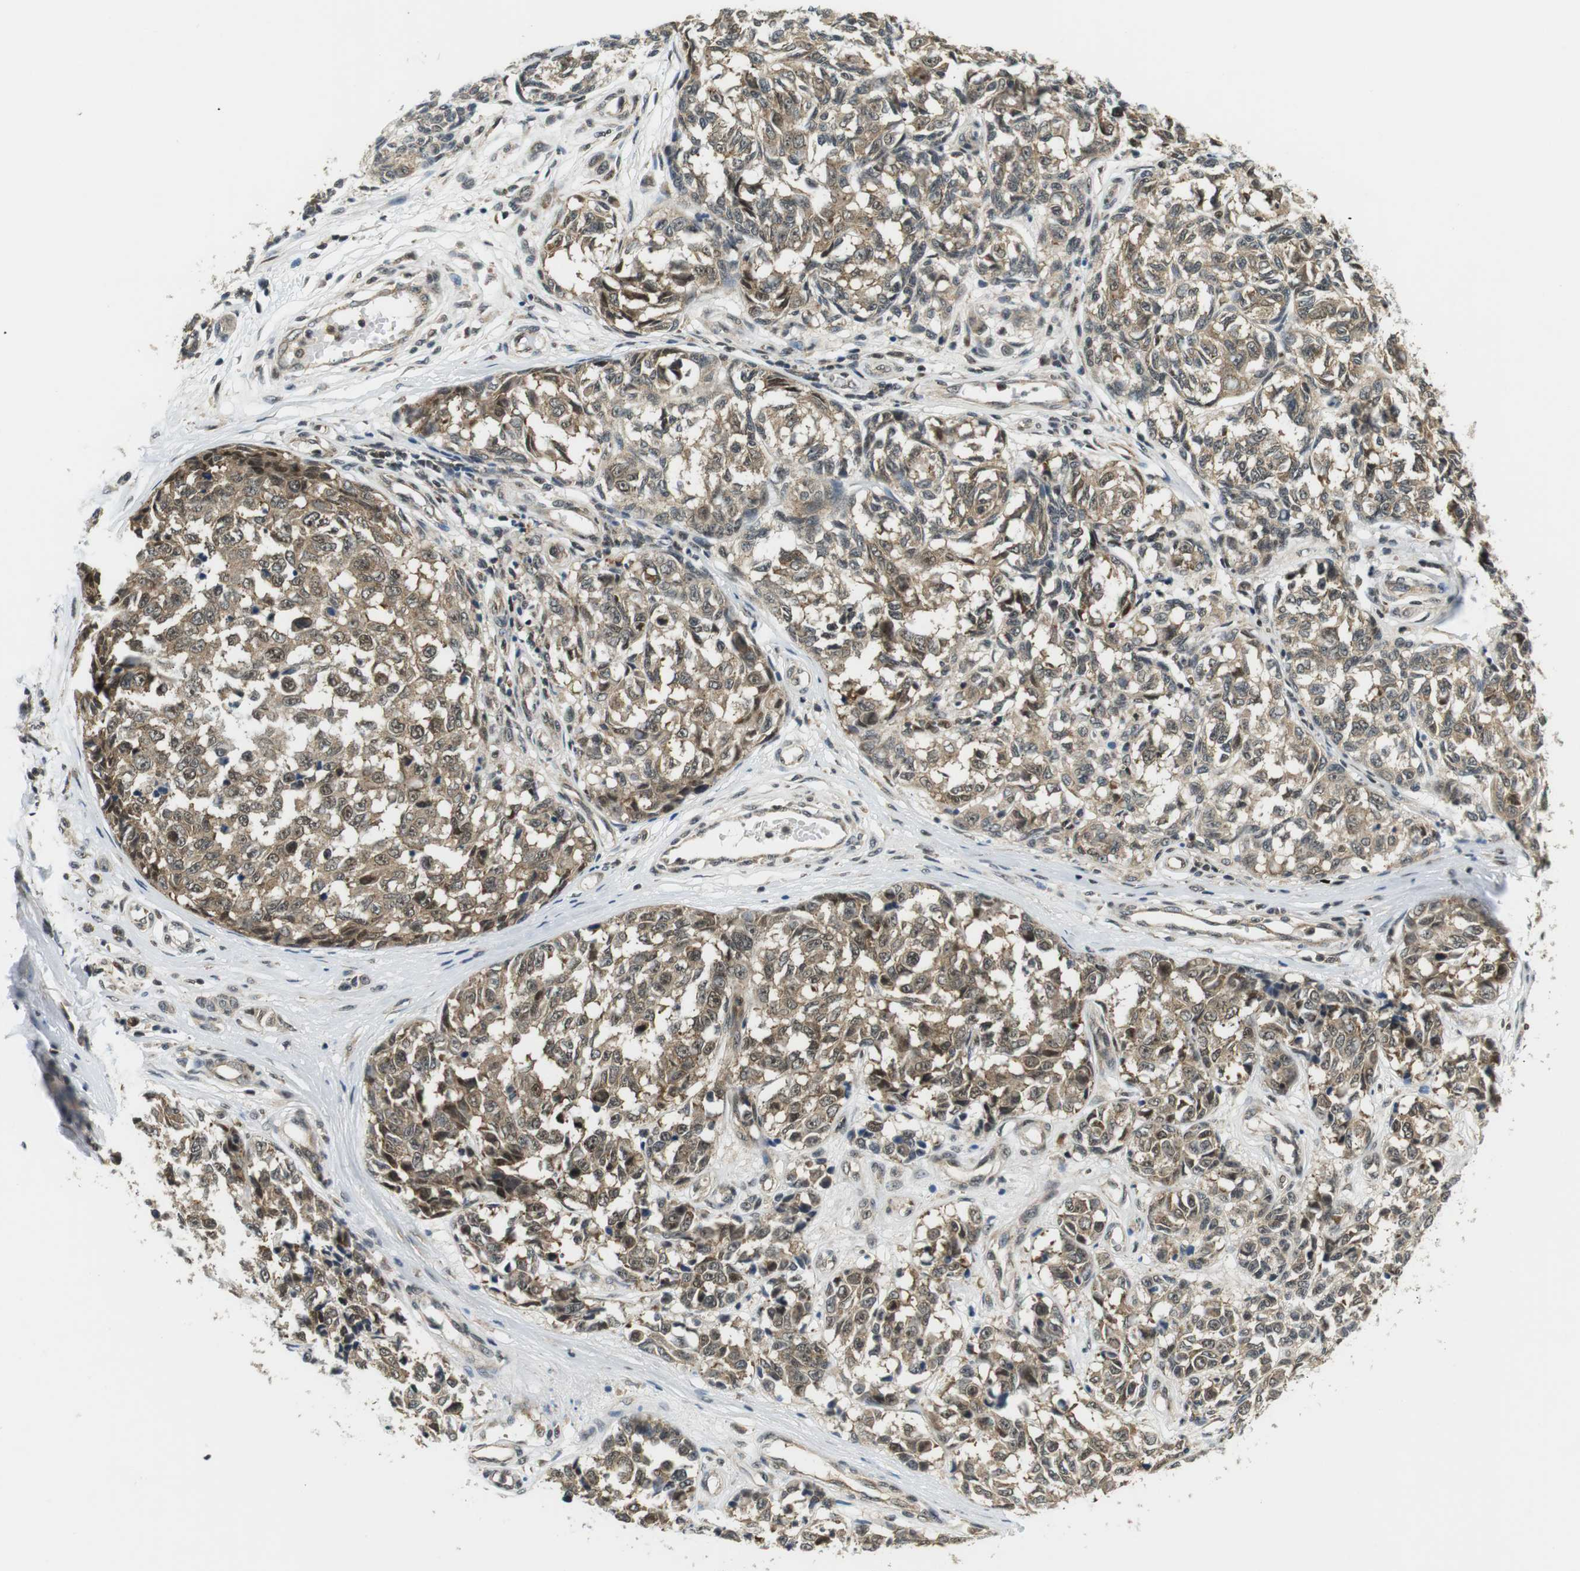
{"staining": {"intensity": "moderate", "quantity": ">75%", "location": "cytoplasmic/membranous"}, "tissue": "melanoma", "cell_type": "Tumor cells", "image_type": "cancer", "snomed": [{"axis": "morphology", "description": "Malignant melanoma, NOS"}, {"axis": "topography", "description": "Skin"}], "caption": "Human malignant melanoma stained for a protein (brown) displays moderate cytoplasmic/membranous positive positivity in approximately >75% of tumor cells.", "gene": "CSNK2B", "patient": {"sex": "female", "age": 64}}